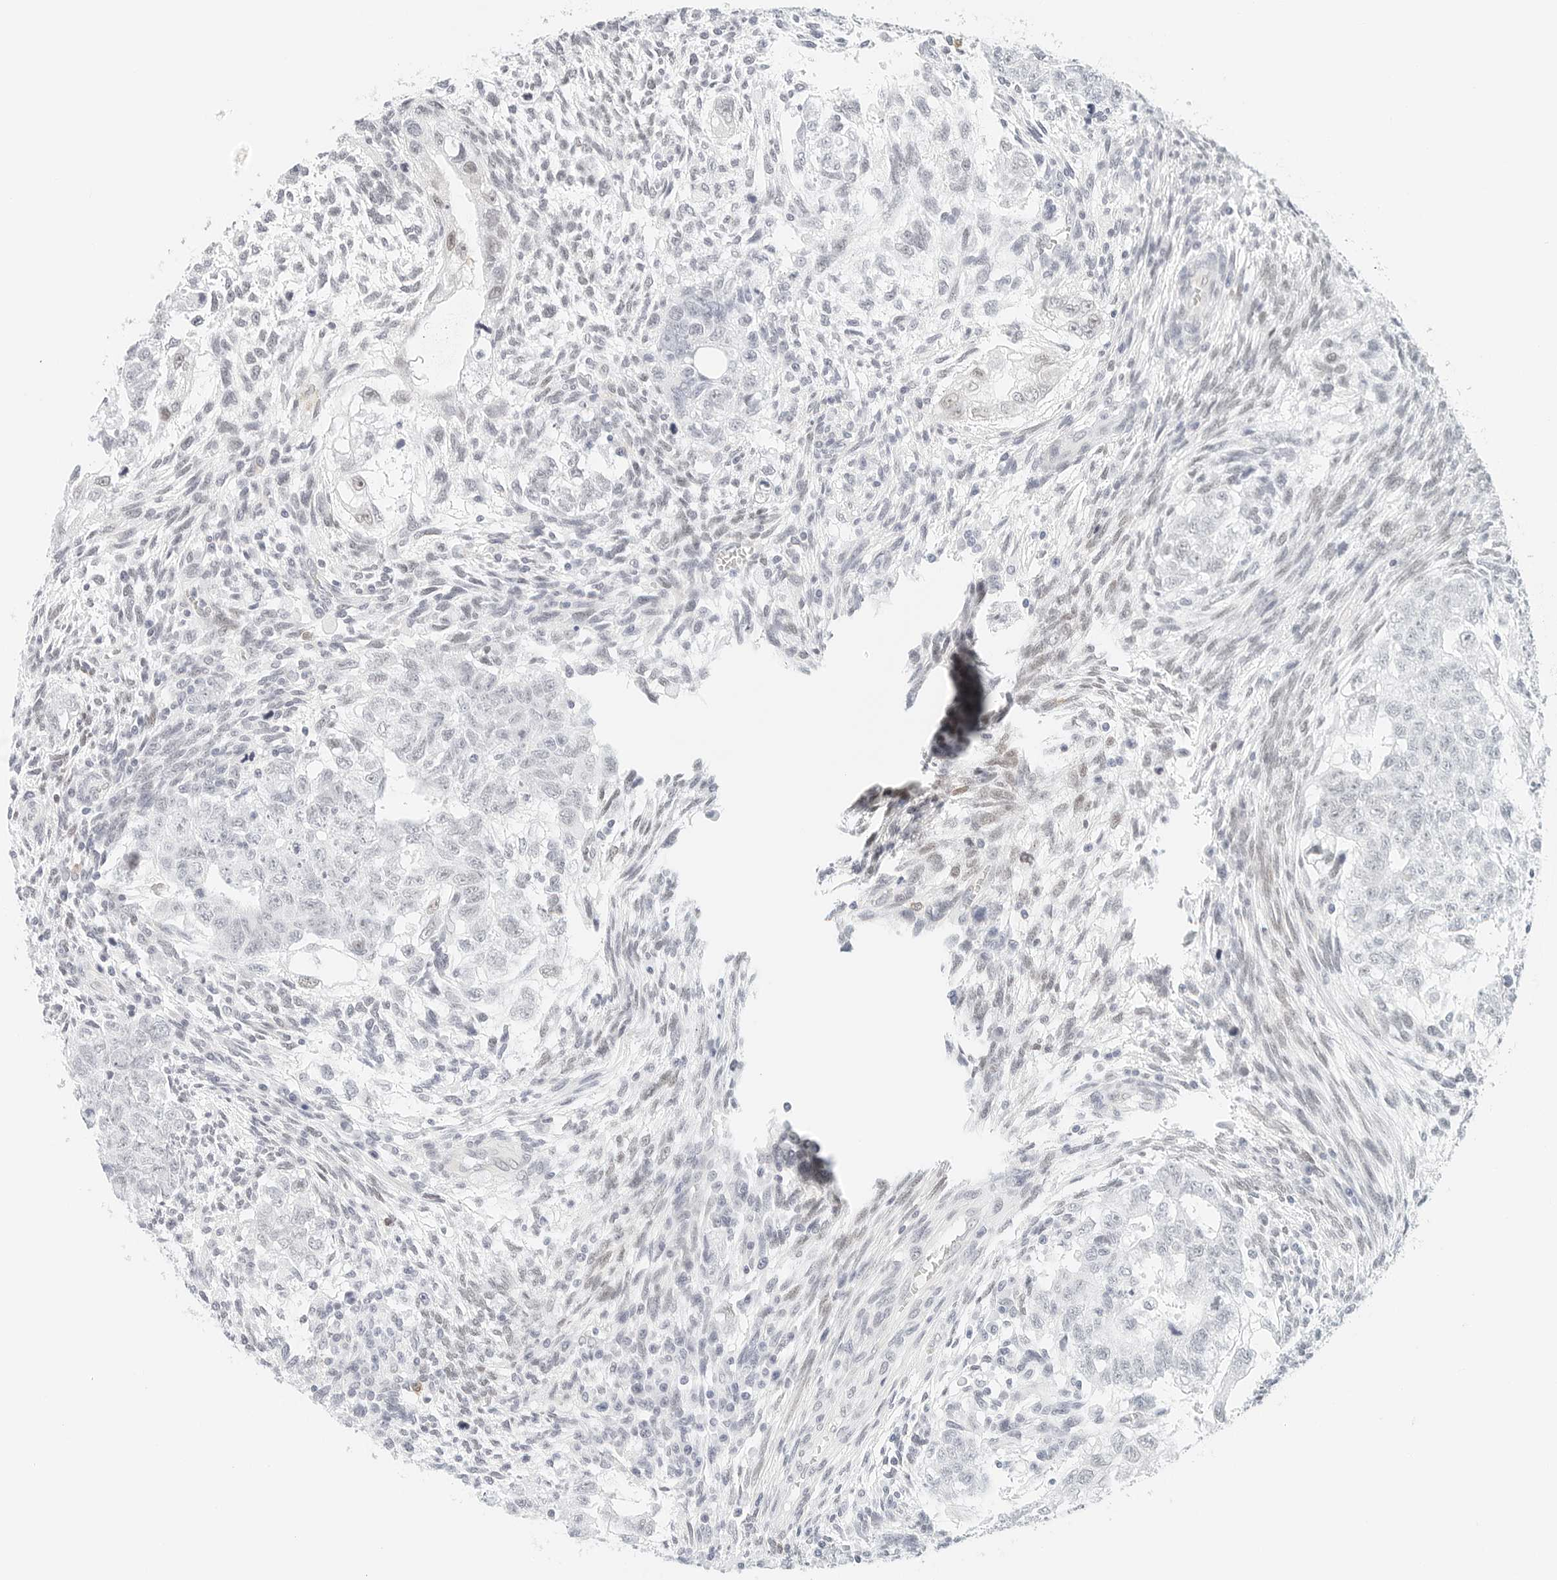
{"staining": {"intensity": "negative", "quantity": "none", "location": "none"}, "tissue": "testis cancer", "cell_type": "Tumor cells", "image_type": "cancer", "snomed": [{"axis": "morphology", "description": "Carcinoma, Embryonal, NOS"}, {"axis": "topography", "description": "Testis"}], "caption": "High magnification brightfield microscopy of testis cancer stained with DAB (3,3'-diaminobenzidine) (brown) and counterstained with hematoxylin (blue): tumor cells show no significant expression.", "gene": "CD22", "patient": {"sex": "male", "age": 37}}